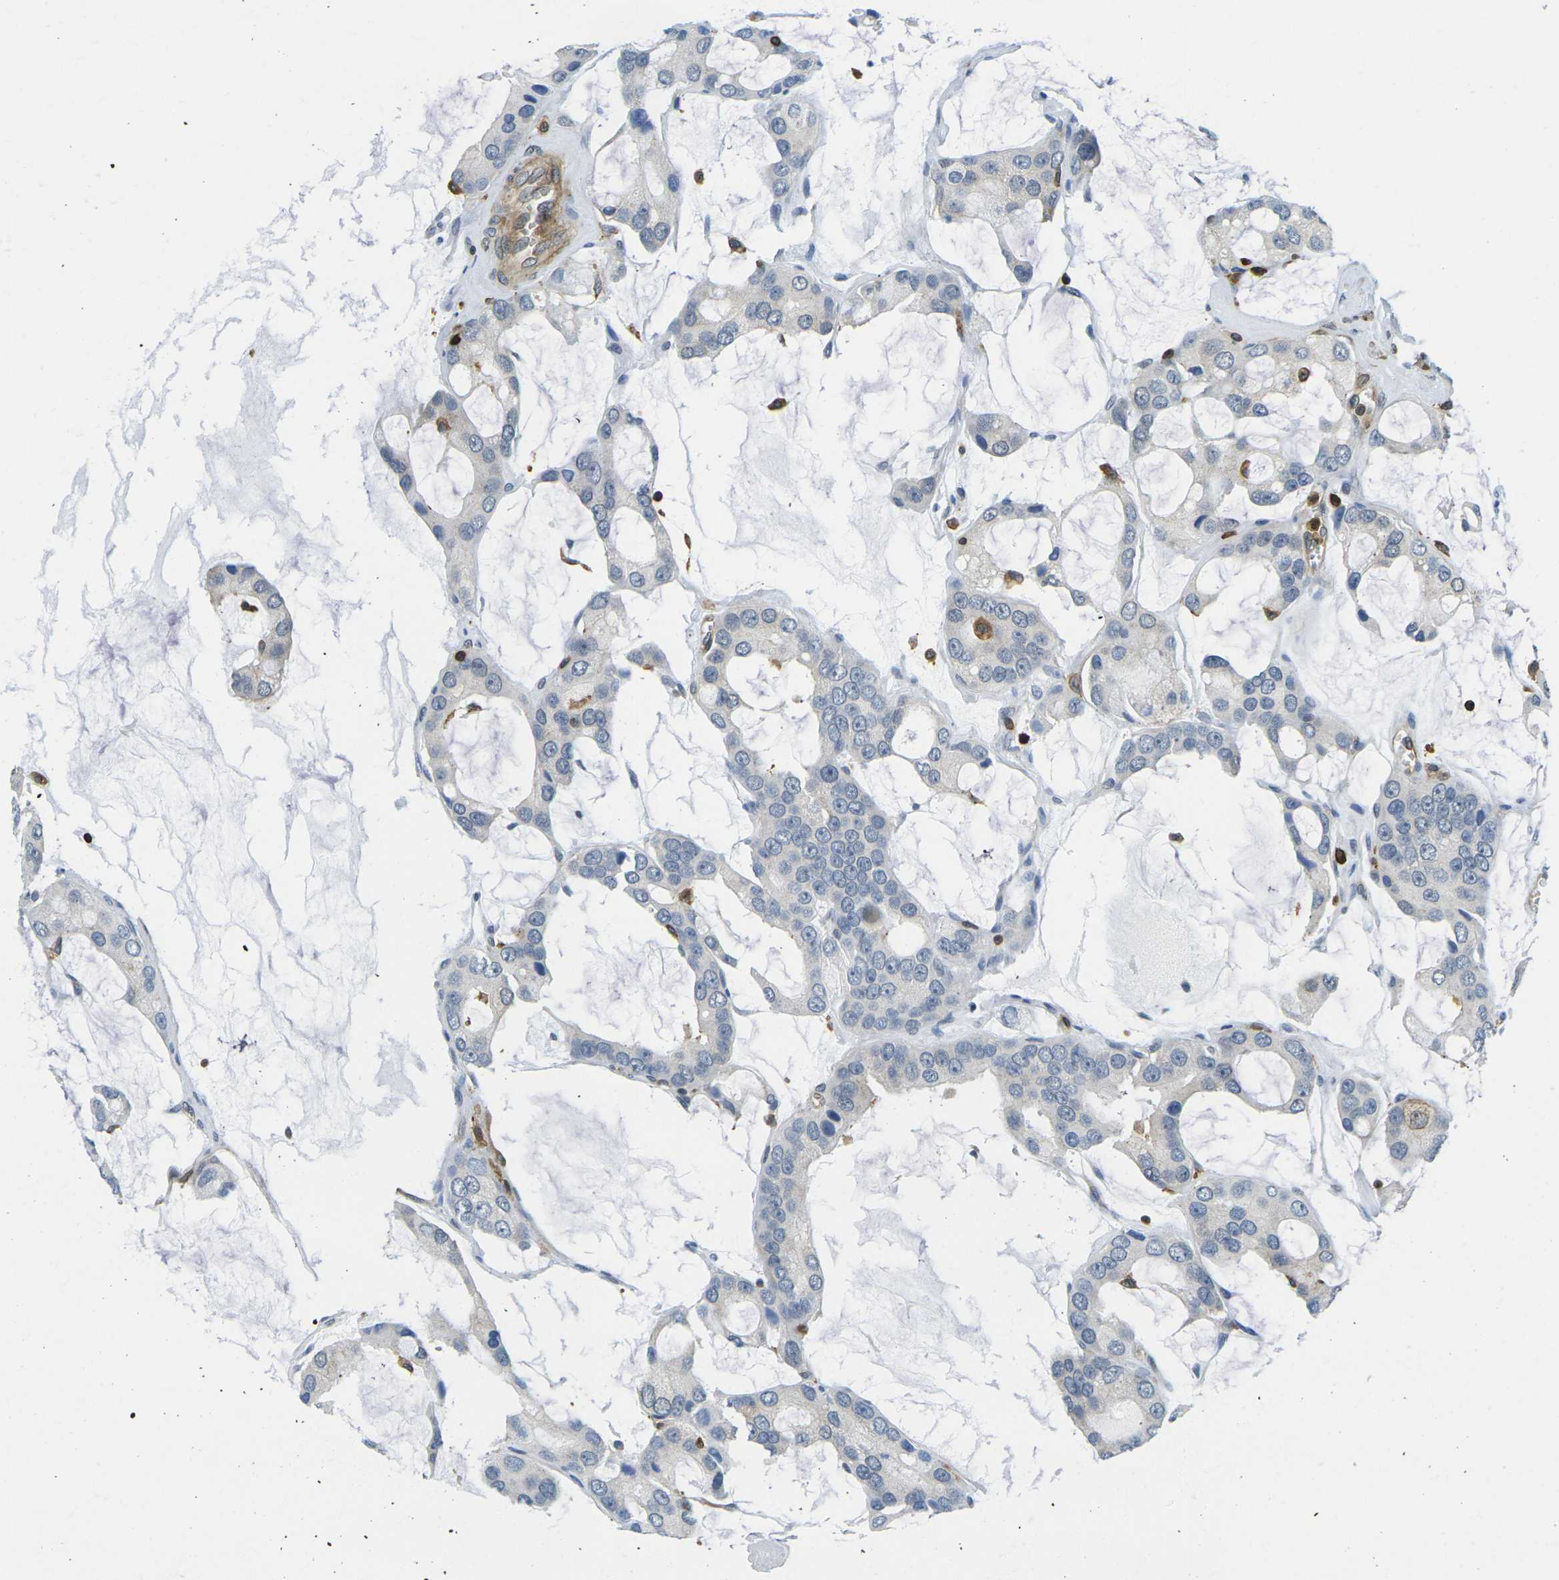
{"staining": {"intensity": "weak", "quantity": "<25%", "location": "cytoplasmic/membranous"}, "tissue": "prostate cancer", "cell_type": "Tumor cells", "image_type": "cancer", "snomed": [{"axis": "morphology", "description": "Adenocarcinoma, High grade"}, {"axis": "topography", "description": "Prostate"}], "caption": "A micrograph of prostate cancer (high-grade adenocarcinoma) stained for a protein reveals no brown staining in tumor cells.", "gene": "LASP1", "patient": {"sex": "male", "age": 67}}